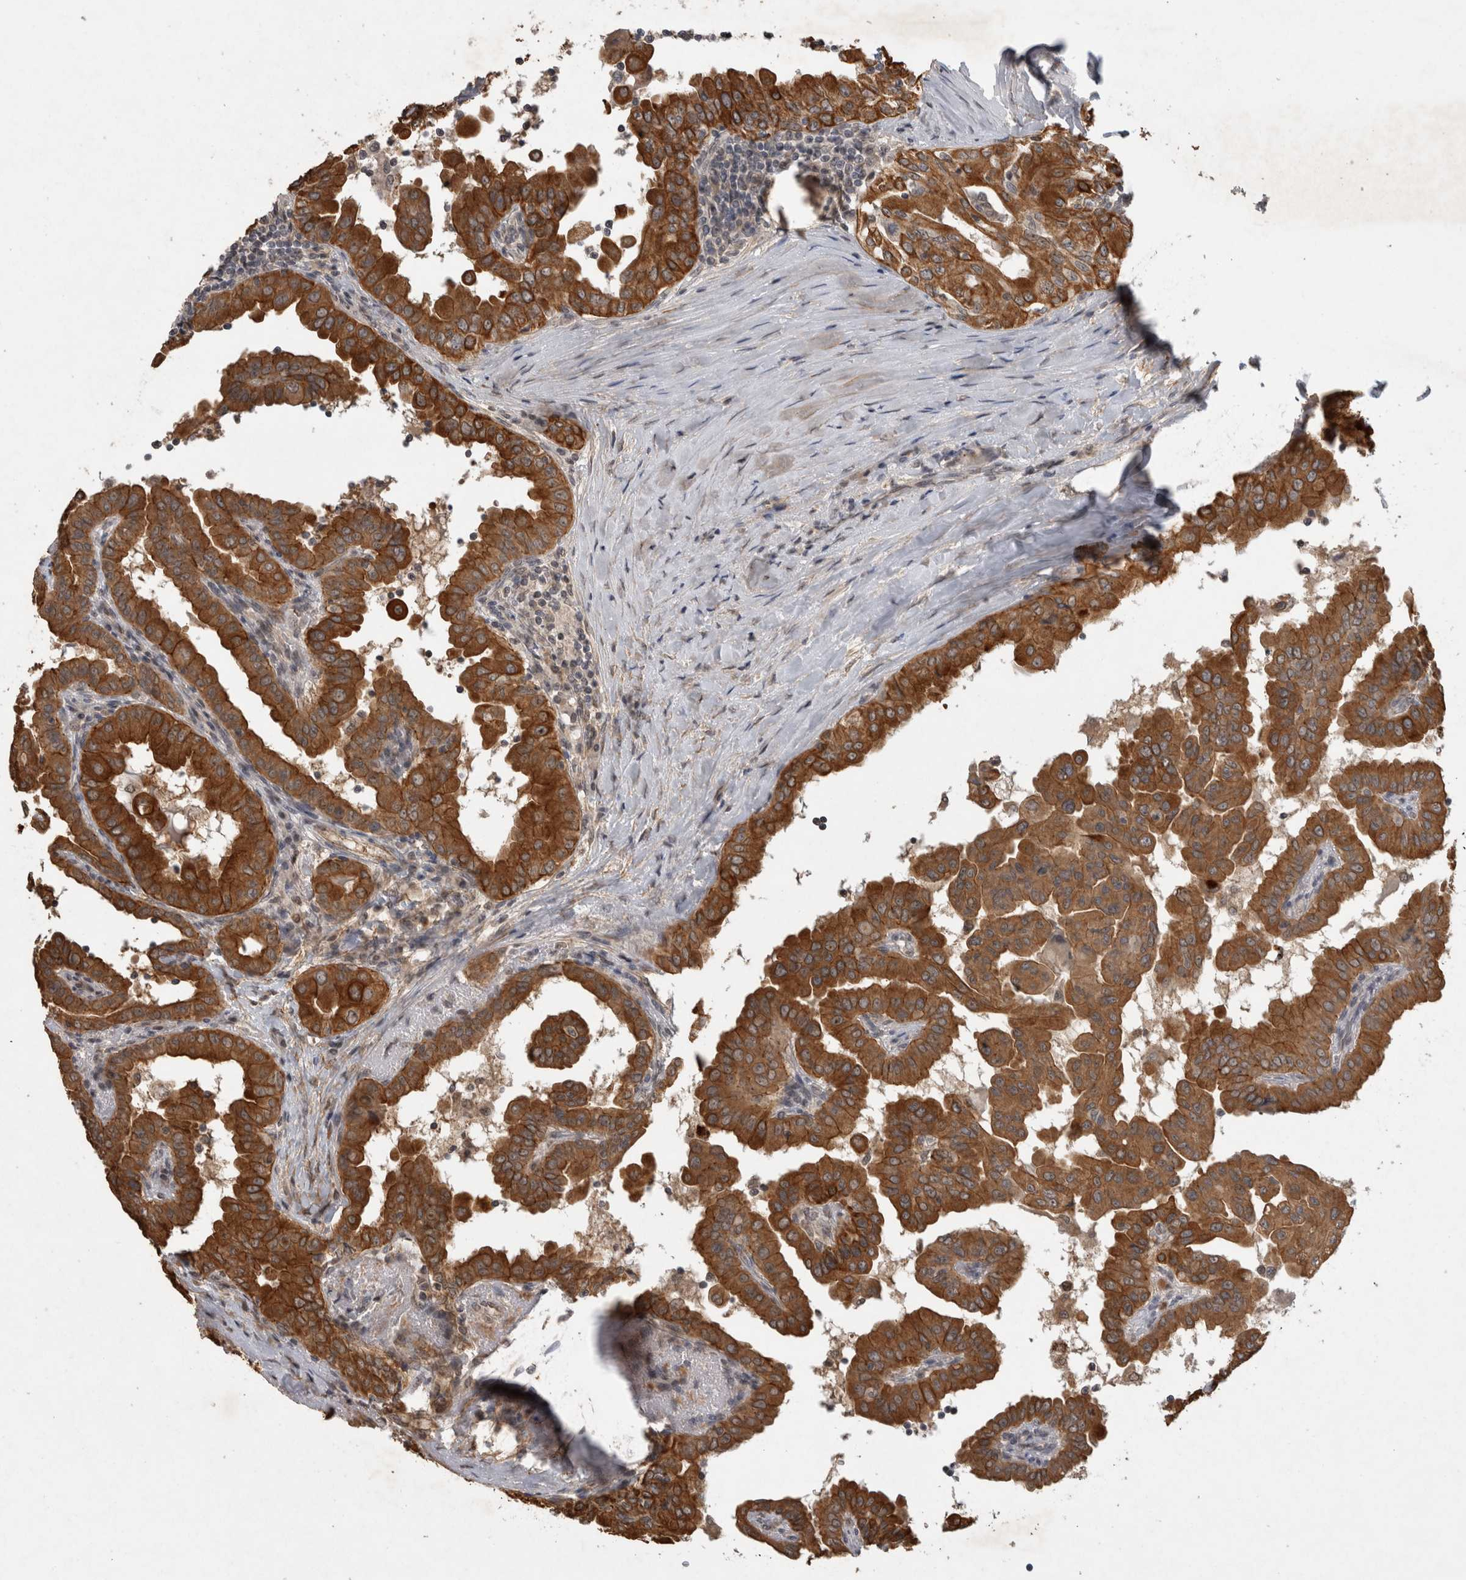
{"staining": {"intensity": "strong", "quantity": ">75%", "location": "cytoplasmic/membranous"}, "tissue": "thyroid cancer", "cell_type": "Tumor cells", "image_type": "cancer", "snomed": [{"axis": "morphology", "description": "Papillary adenocarcinoma, NOS"}, {"axis": "topography", "description": "Thyroid gland"}], "caption": "Immunohistochemistry (IHC) micrograph of human thyroid papillary adenocarcinoma stained for a protein (brown), which reveals high levels of strong cytoplasmic/membranous staining in about >75% of tumor cells.", "gene": "RHPN1", "patient": {"sex": "male", "age": 33}}